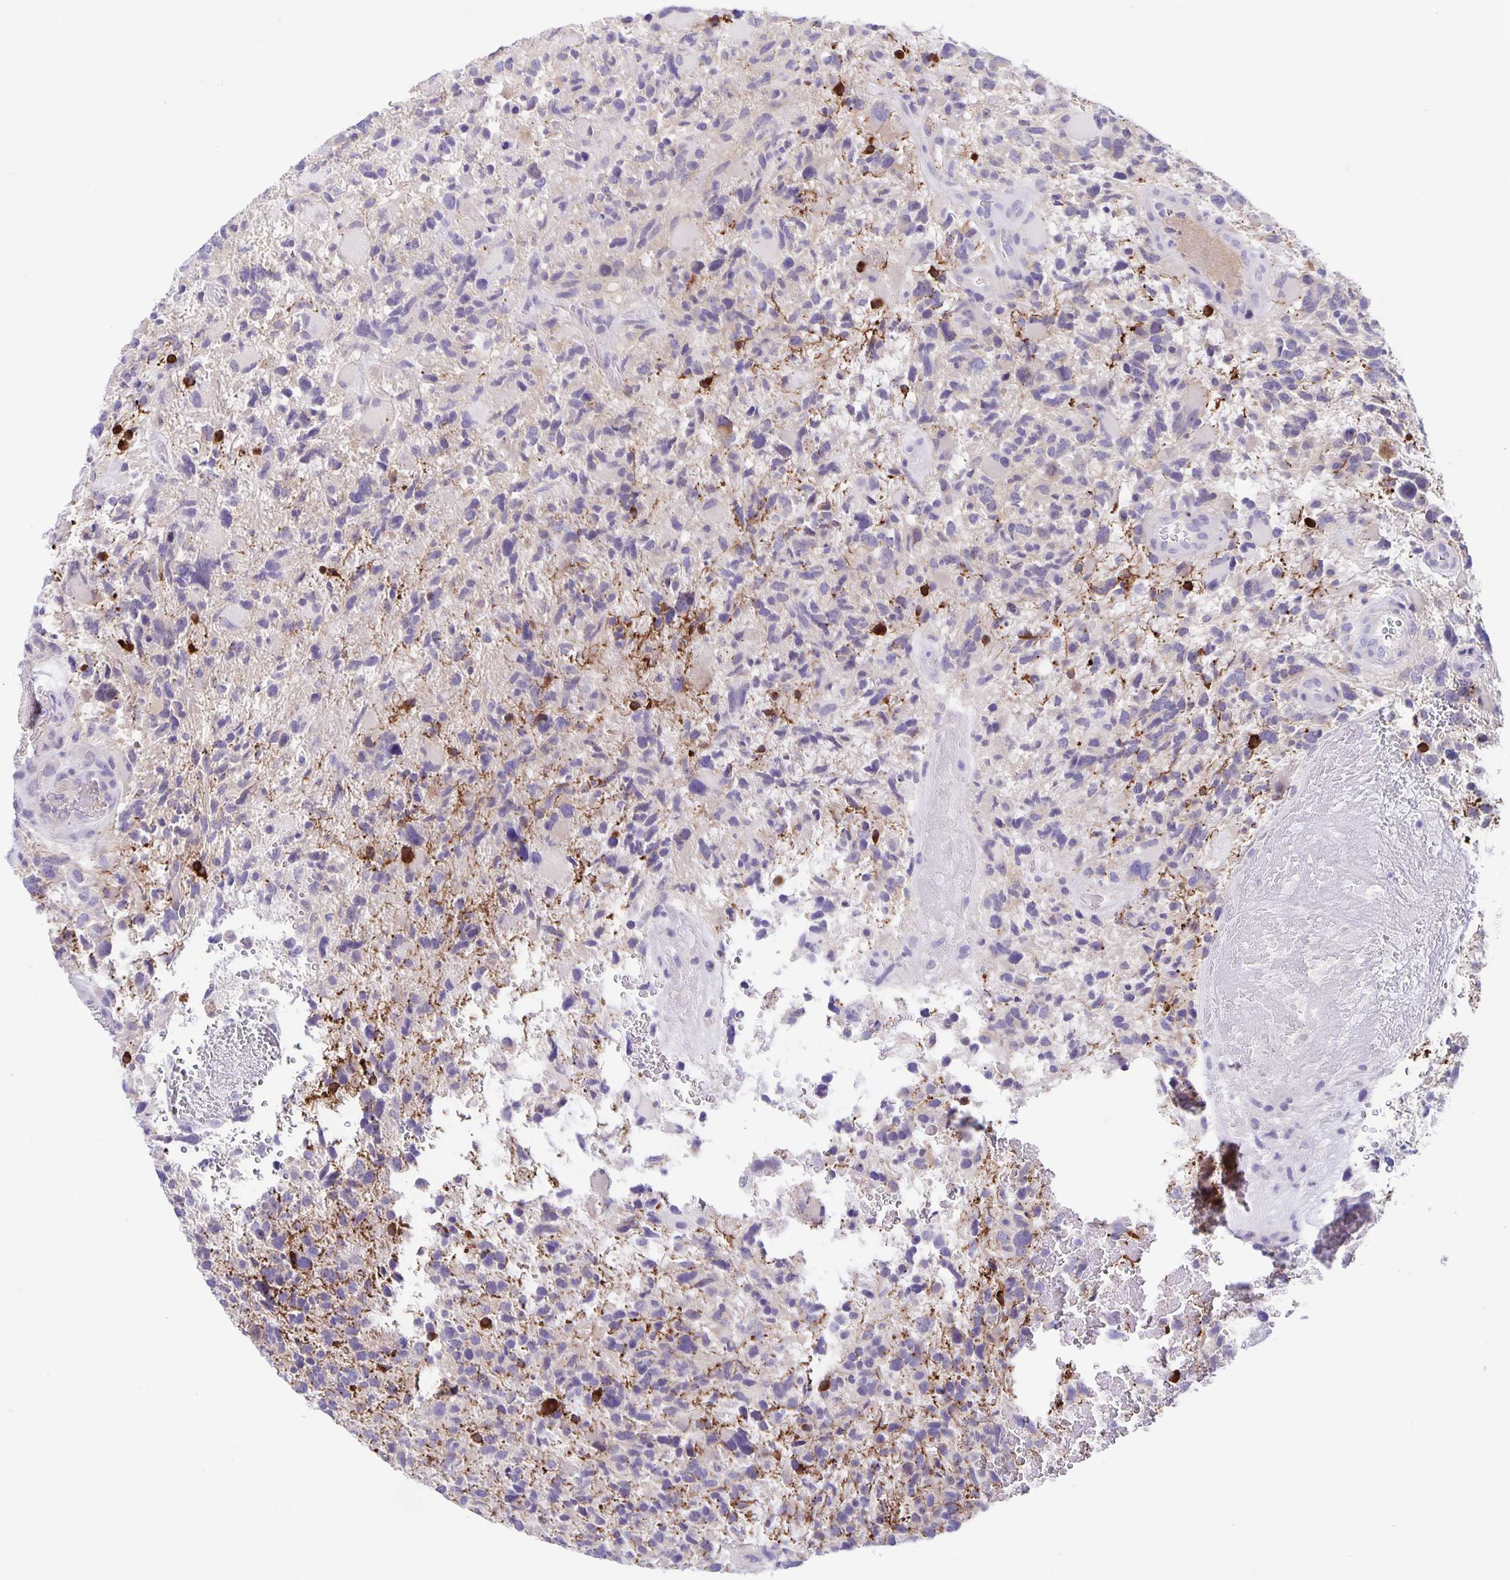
{"staining": {"intensity": "negative", "quantity": "none", "location": "none"}, "tissue": "glioma", "cell_type": "Tumor cells", "image_type": "cancer", "snomed": [{"axis": "morphology", "description": "Glioma, malignant, High grade"}, {"axis": "topography", "description": "Brain"}], "caption": "High power microscopy image of an immunohistochemistry photomicrograph of glioma, revealing no significant expression in tumor cells.", "gene": "ERMN", "patient": {"sex": "female", "age": 71}}